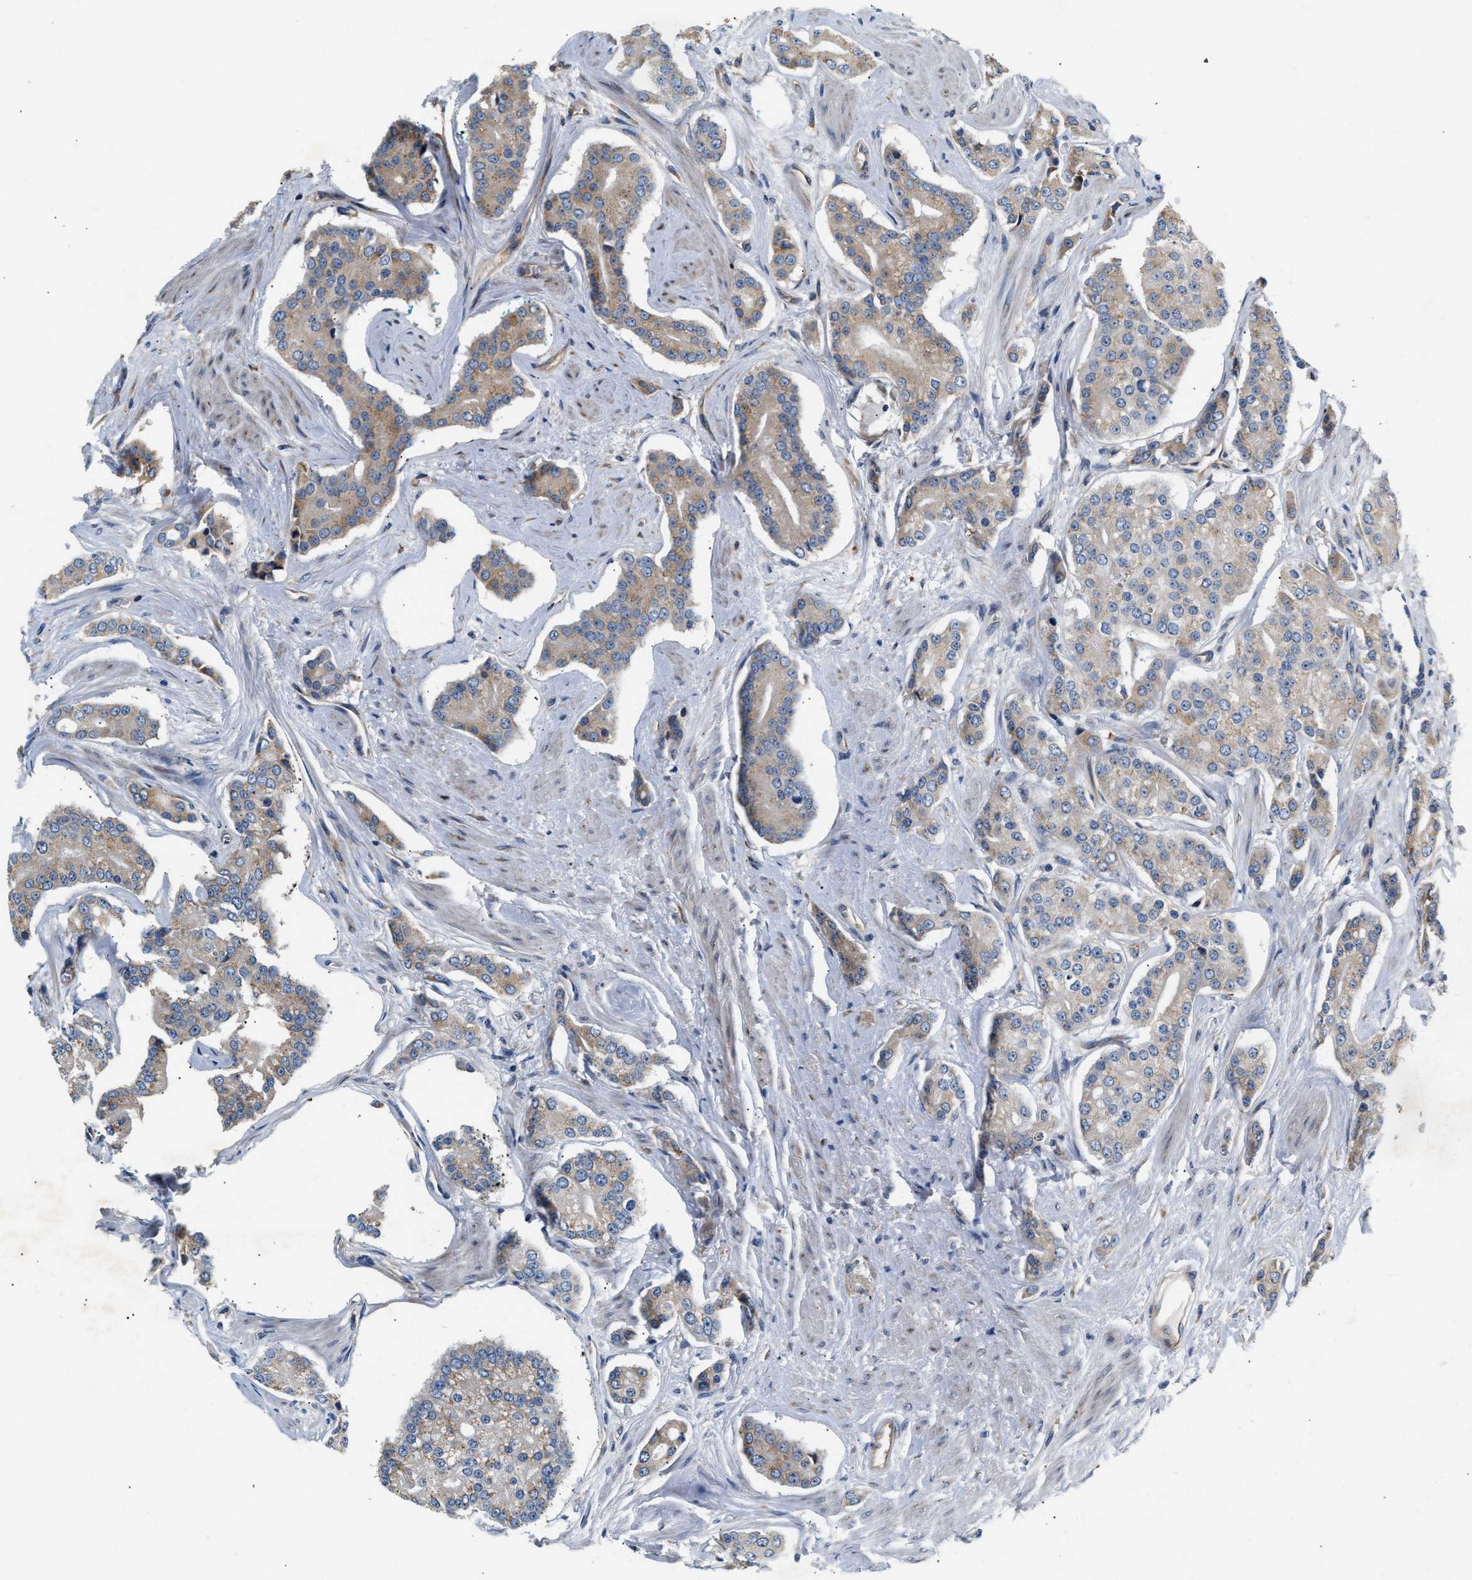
{"staining": {"intensity": "weak", "quantity": "25%-75%", "location": "cytoplasmic/membranous"}, "tissue": "prostate cancer", "cell_type": "Tumor cells", "image_type": "cancer", "snomed": [{"axis": "morphology", "description": "Adenocarcinoma, High grade"}, {"axis": "topography", "description": "Prostate"}], "caption": "Protein analysis of high-grade adenocarcinoma (prostate) tissue reveals weak cytoplasmic/membranous expression in about 25%-75% of tumor cells.", "gene": "IFT74", "patient": {"sex": "male", "age": 71}}